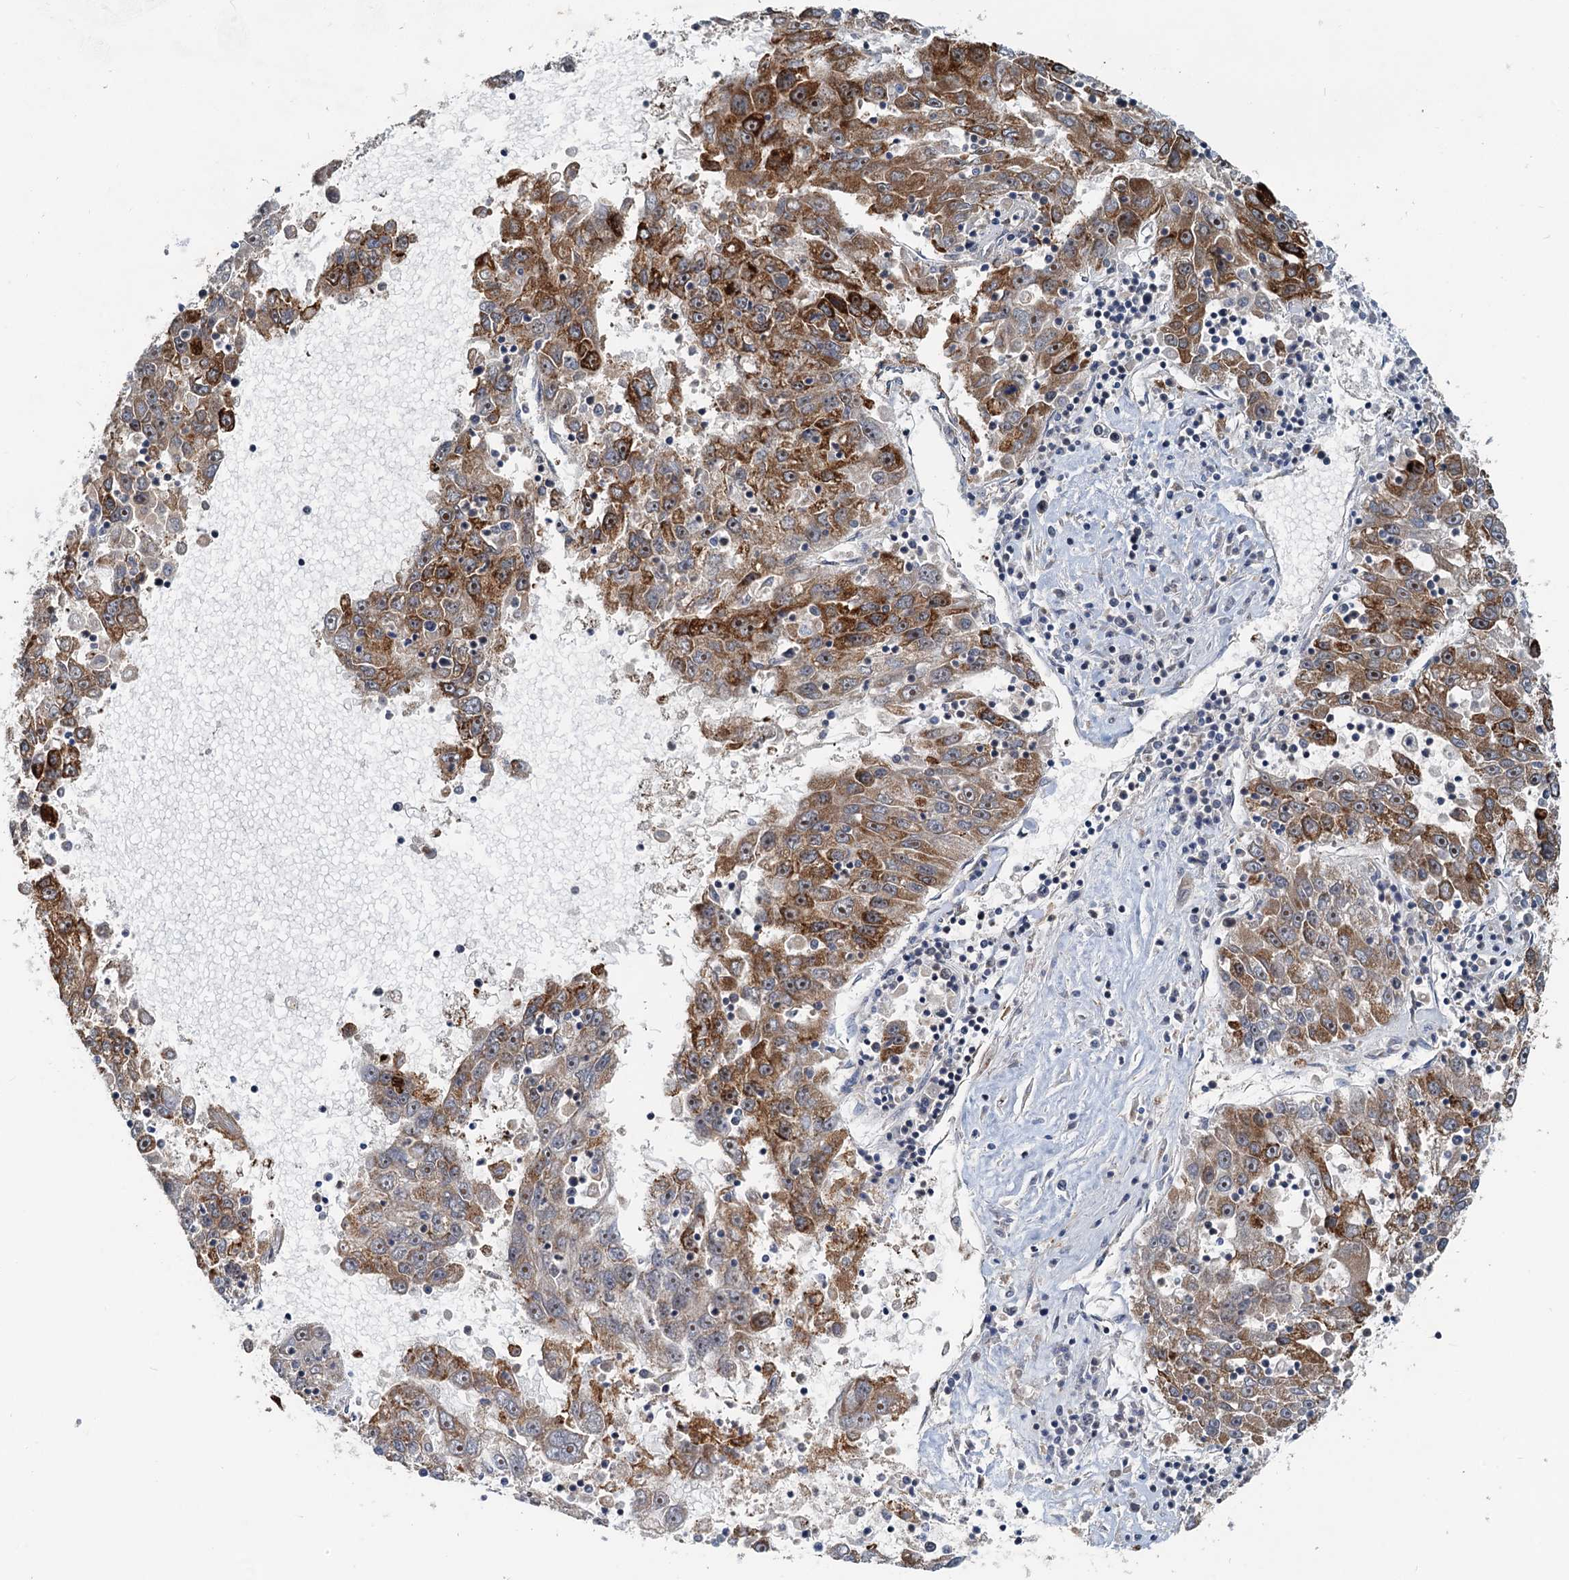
{"staining": {"intensity": "strong", "quantity": ">75%", "location": "cytoplasmic/membranous,nuclear"}, "tissue": "liver cancer", "cell_type": "Tumor cells", "image_type": "cancer", "snomed": [{"axis": "morphology", "description": "Carcinoma, Hepatocellular, NOS"}, {"axis": "topography", "description": "Liver"}], "caption": "Immunohistochemistry (IHC) of hepatocellular carcinoma (liver) demonstrates high levels of strong cytoplasmic/membranous and nuclear staining in about >75% of tumor cells. Nuclei are stained in blue.", "gene": "CEP68", "patient": {"sex": "male", "age": 49}}